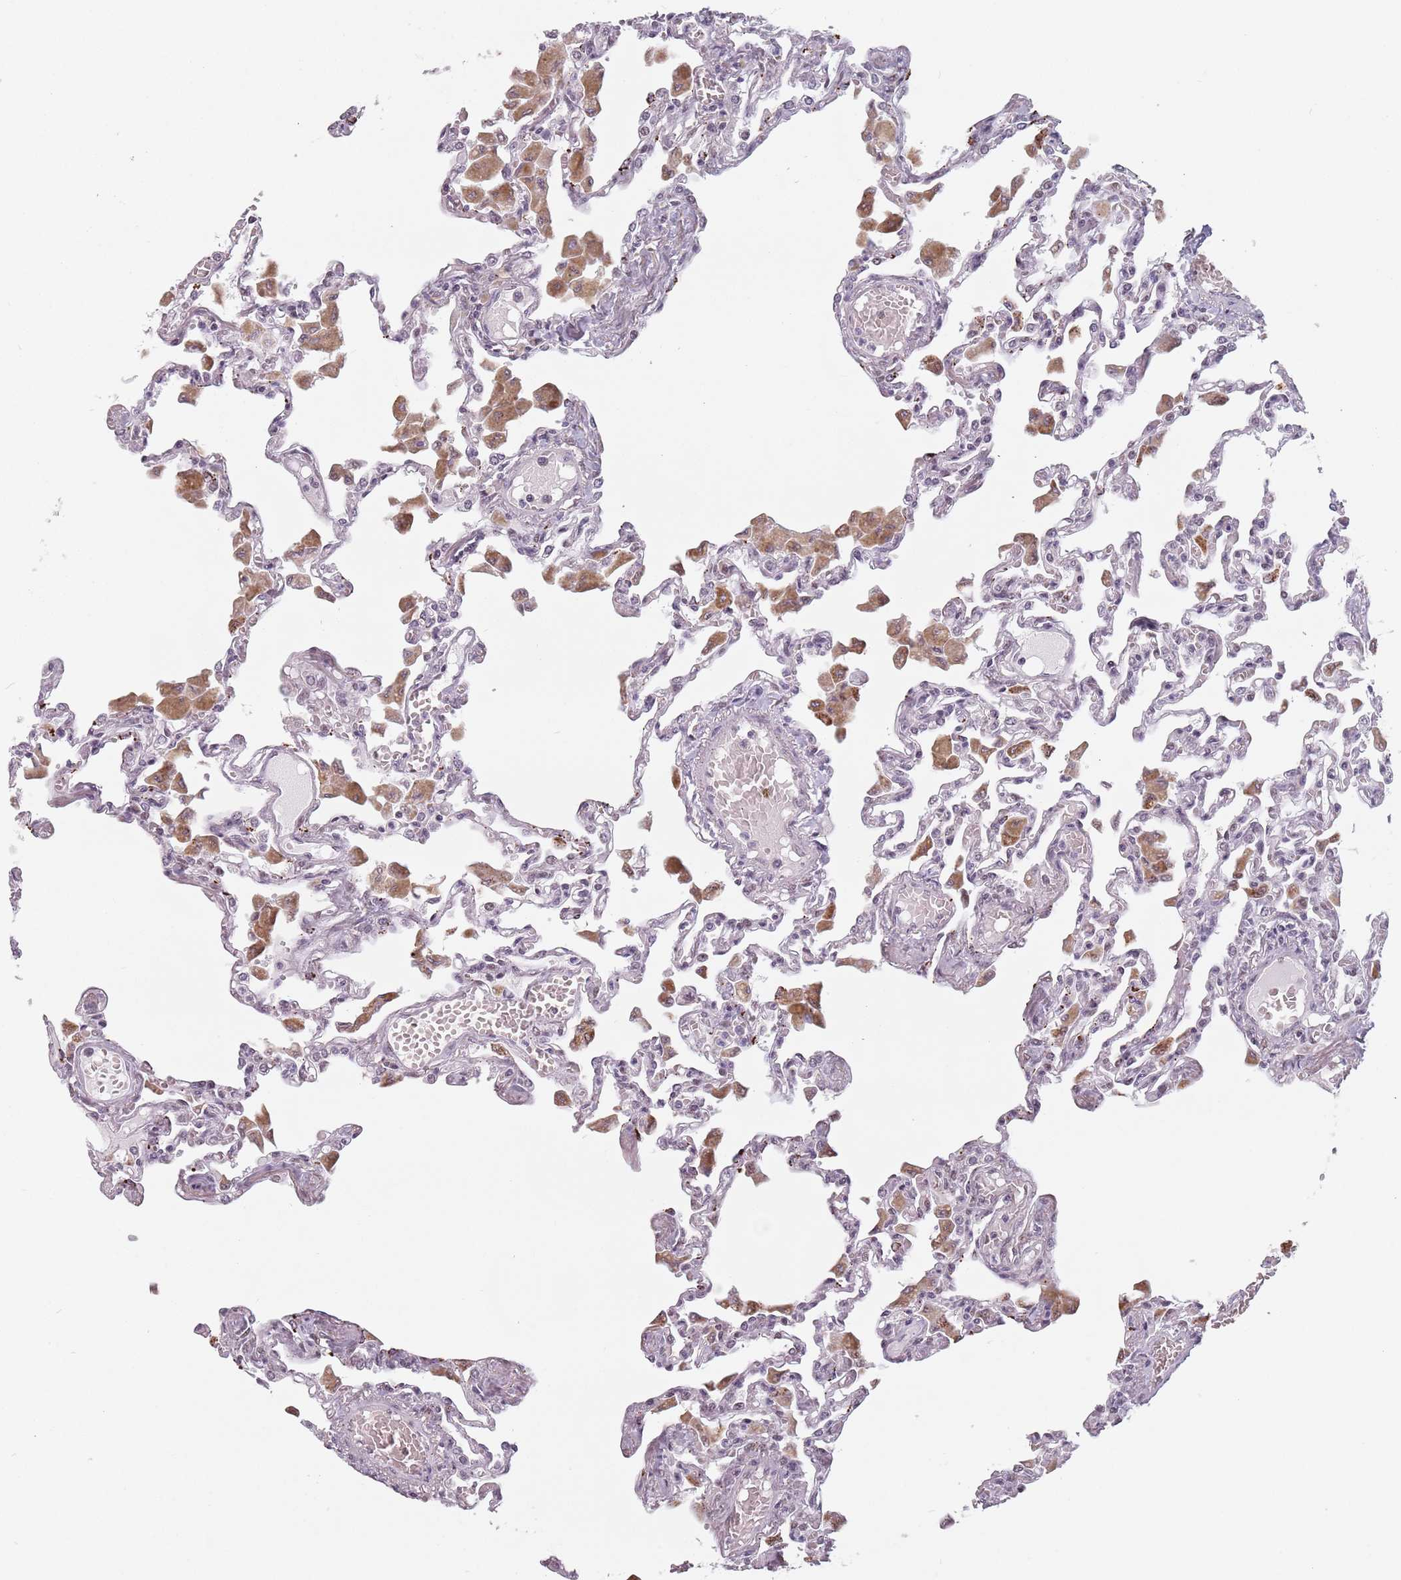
{"staining": {"intensity": "weak", "quantity": "<25%", "location": "nuclear"}, "tissue": "lung", "cell_type": "Alveolar cells", "image_type": "normal", "snomed": [{"axis": "morphology", "description": "Normal tissue, NOS"}, {"axis": "topography", "description": "Bronchus"}, {"axis": "topography", "description": "Lung"}], "caption": "Image shows no protein staining in alveolar cells of unremarkable lung. Nuclei are stained in blue.", "gene": "PTCHD1", "patient": {"sex": "female", "age": 49}}